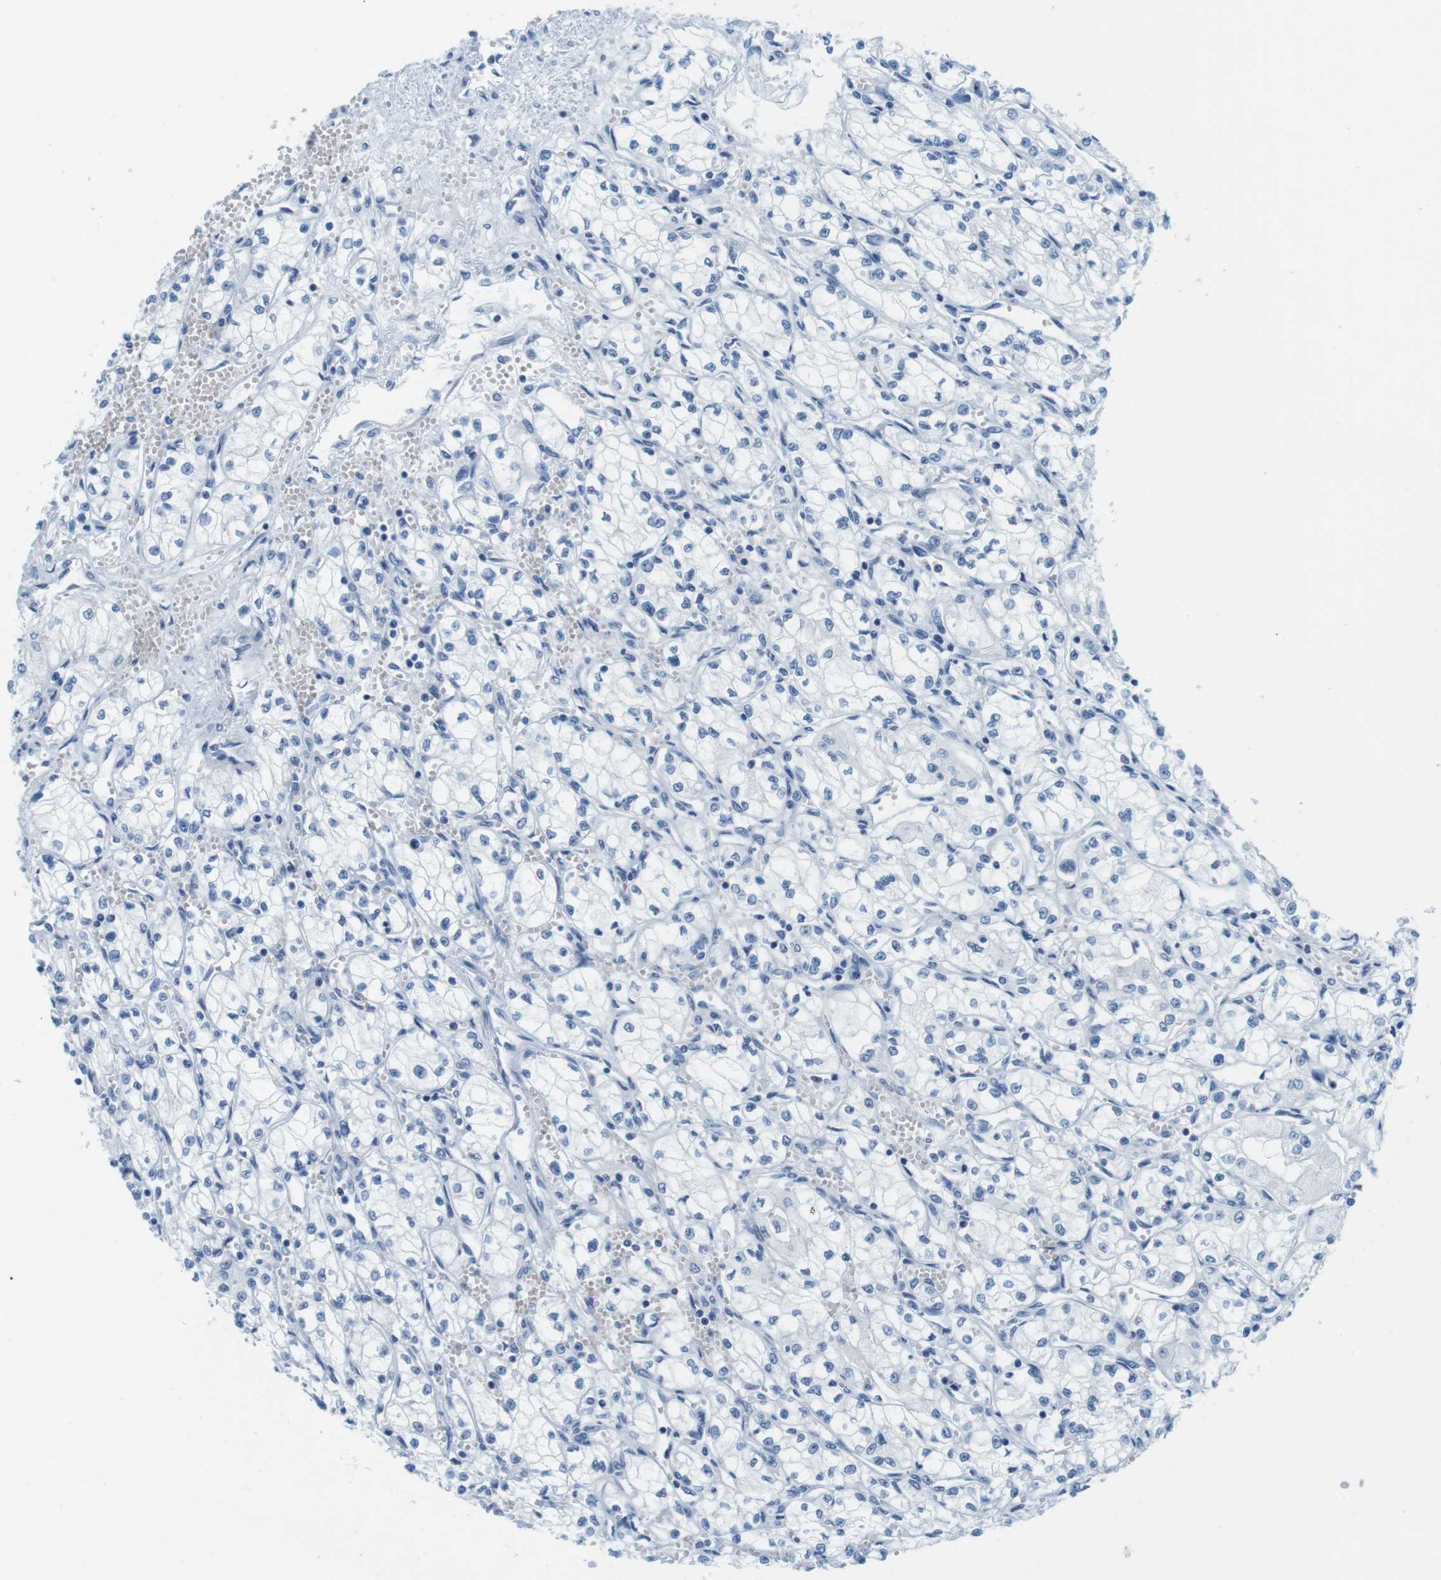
{"staining": {"intensity": "negative", "quantity": "none", "location": "none"}, "tissue": "renal cancer", "cell_type": "Tumor cells", "image_type": "cancer", "snomed": [{"axis": "morphology", "description": "Normal tissue, NOS"}, {"axis": "morphology", "description": "Adenocarcinoma, NOS"}, {"axis": "topography", "description": "Kidney"}], "caption": "DAB (3,3'-diaminobenzidine) immunohistochemical staining of human renal cancer (adenocarcinoma) exhibits no significant positivity in tumor cells.", "gene": "CYP2C9", "patient": {"sex": "male", "age": 59}}